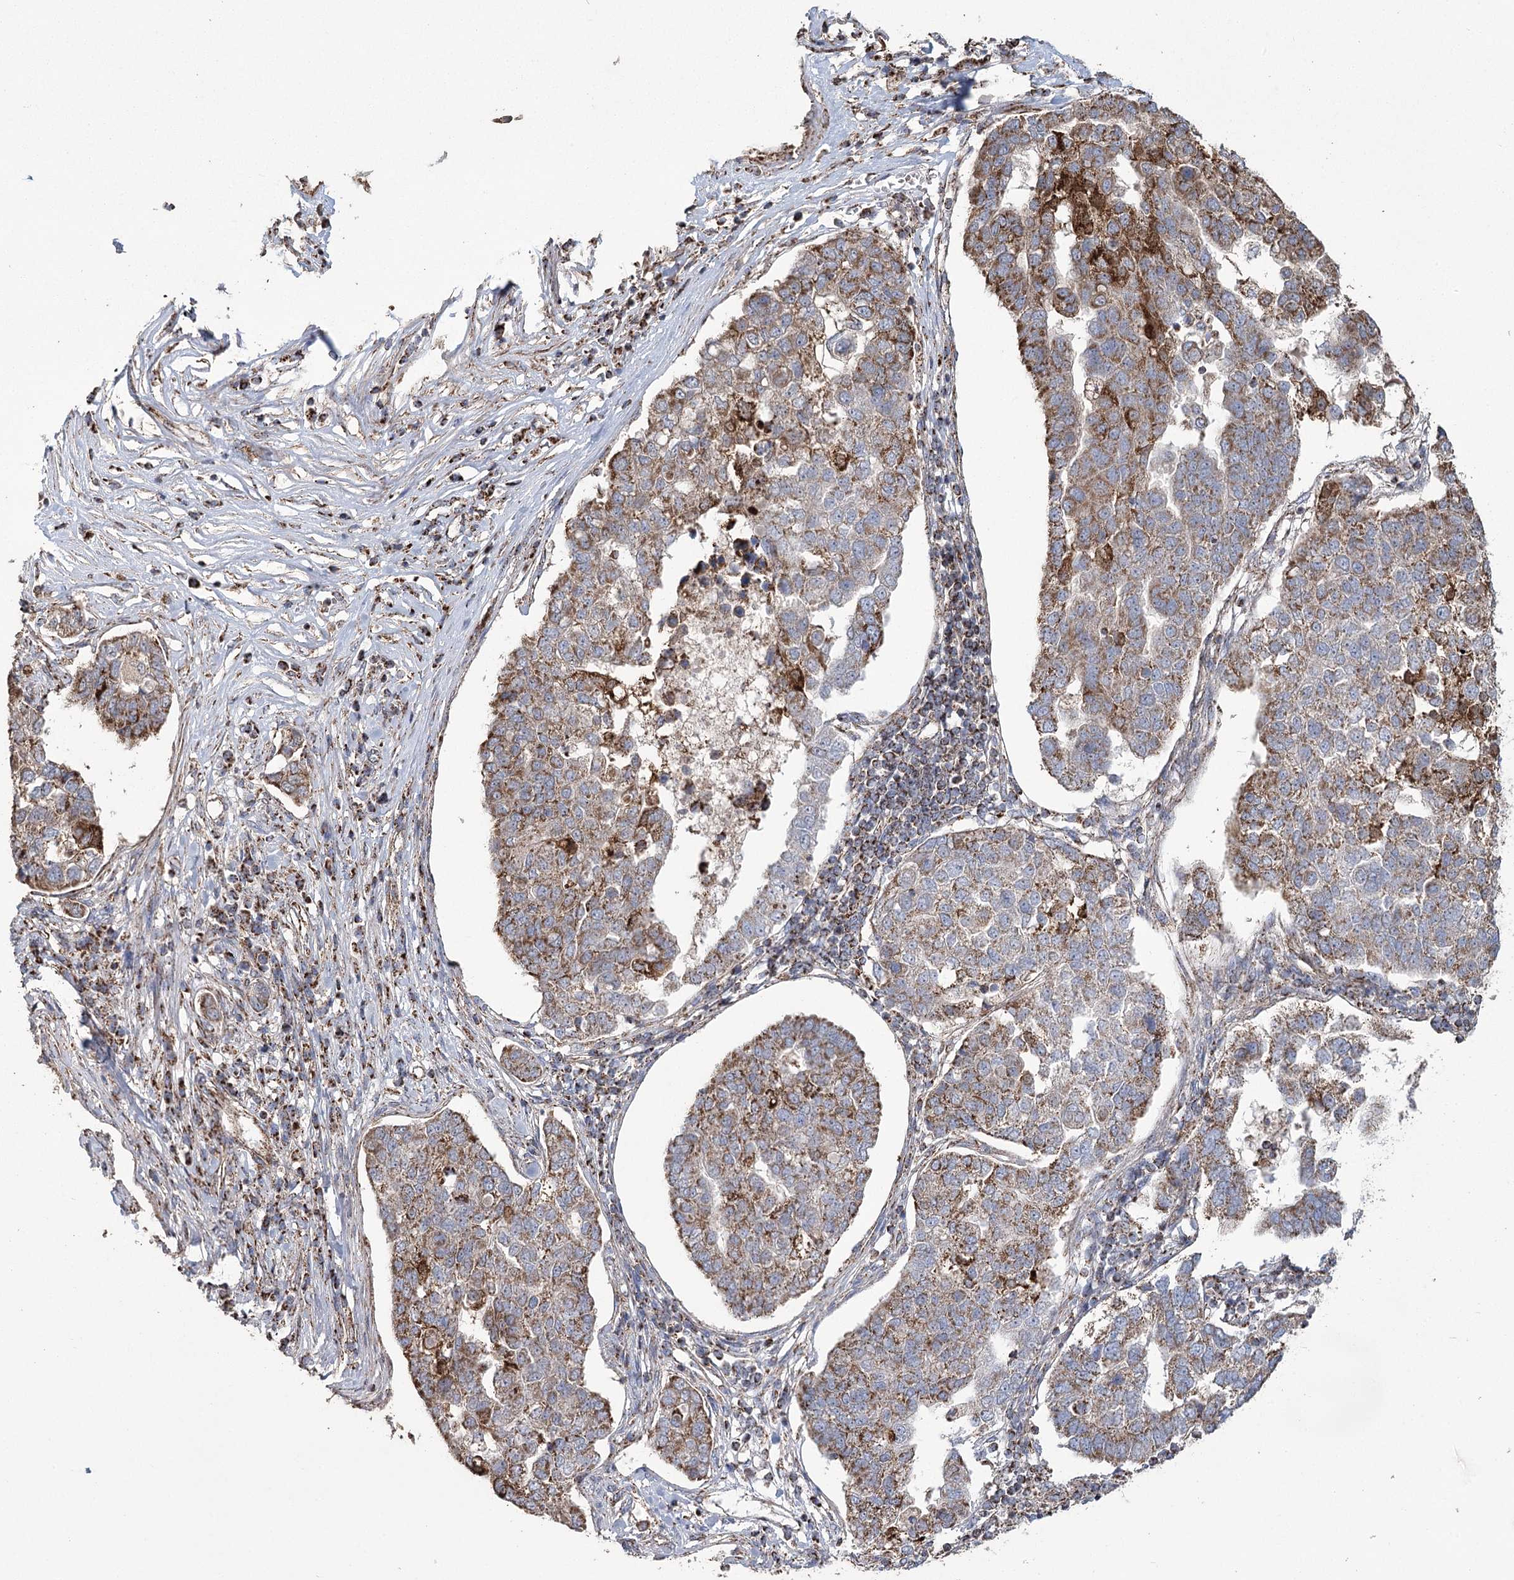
{"staining": {"intensity": "strong", "quantity": "<25%", "location": "cytoplasmic/membranous"}, "tissue": "pancreatic cancer", "cell_type": "Tumor cells", "image_type": "cancer", "snomed": [{"axis": "morphology", "description": "Adenocarcinoma, NOS"}, {"axis": "topography", "description": "Pancreas"}], "caption": "The immunohistochemical stain labels strong cytoplasmic/membranous positivity in tumor cells of pancreatic adenocarcinoma tissue.", "gene": "RANBP3L", "patient": {"sex": "female", "age": 61}}